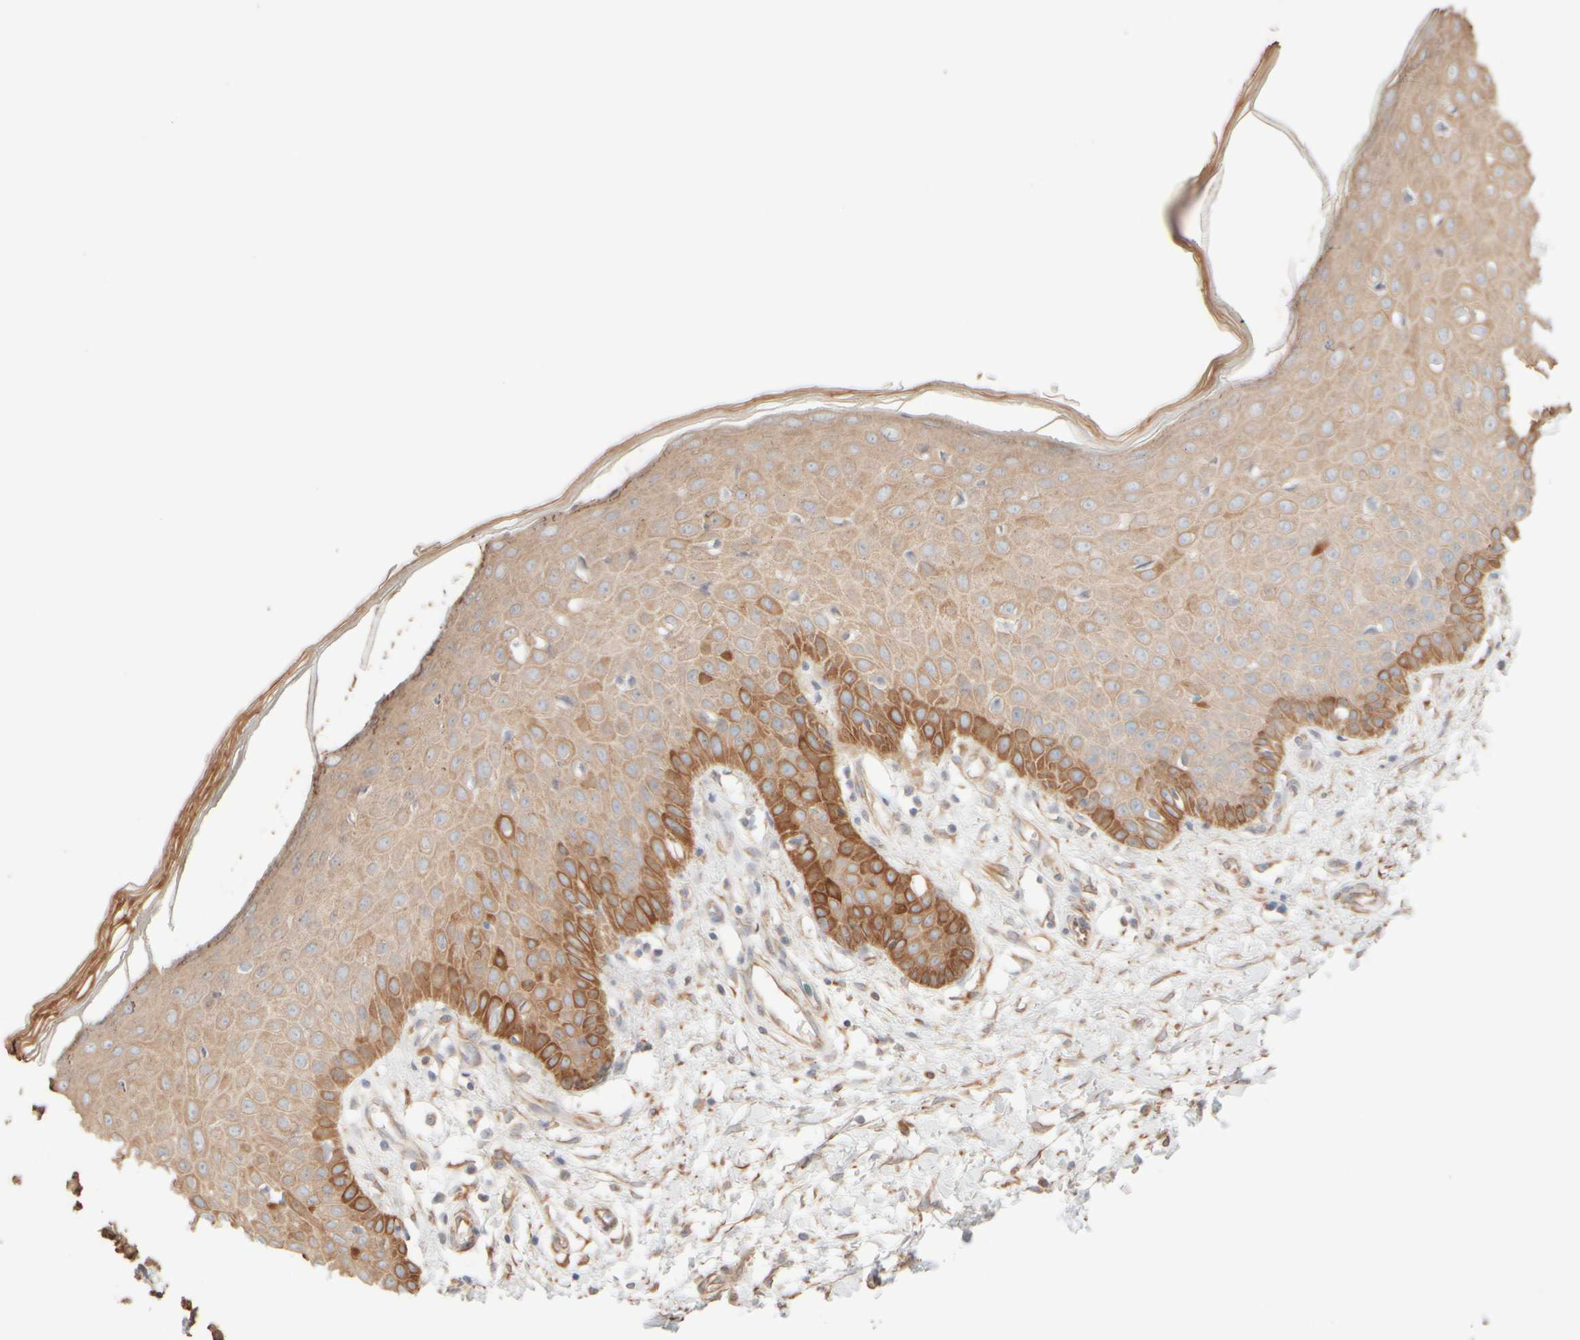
{"staining": {"intensity": "moderate", "quantity": ">75%", "location": "cytoplasmic/membranous"}, "tissue": "skin", "cell_type": "Fibroblasts", "image_type": "normal", "snomed": [{"axis": "morphology", "description": "Normal tissue, NOS"}, {"axis": "morphology", "description": "Inflammation, NOS"}, {"axis": "topography", "description": "Skin"}], "caption": "This photomicrograph reveals immunohistochemistry (IHC) staining of unremarkable skin, with medium moderate cytoplasmic/membranous staining in about >75% of fibroblasts.", "gene": "KRT15", "patient": {"sex": "female", "age": 44}}